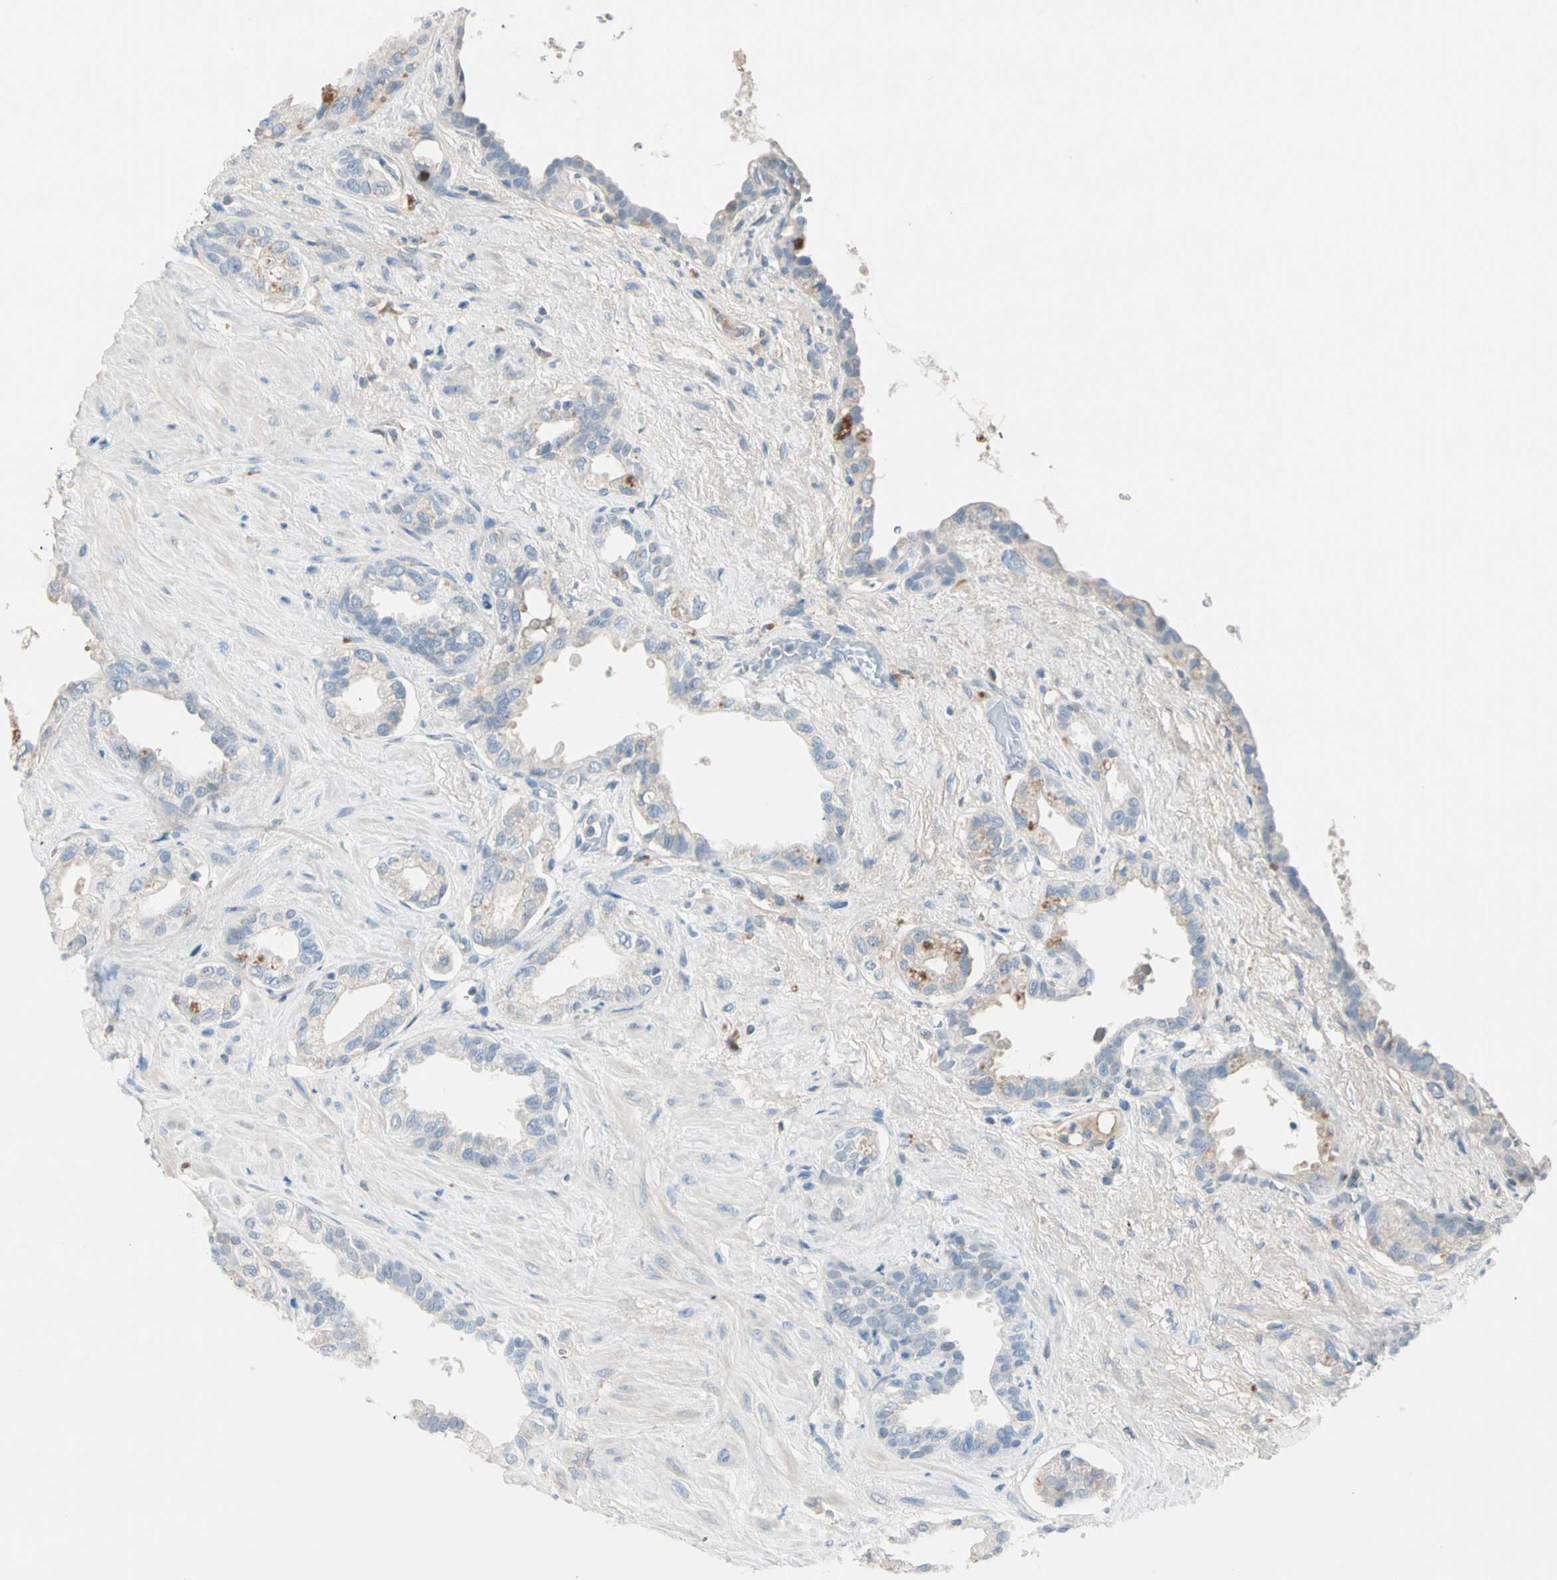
{"staining": {"intensity": "negative", "quantity": "none", "location": "none"}, "tissue": "seminal vesicle", "cell_type": "Glandular cells", "image_type": "normal", "snomed": [{"axis": "morphology", "description": "Normal tissue, NOS"}, {"axis": "topography", "description": "Seminal veicle"}], "caption": "Immunohistochemical staining of normal seminal vesicle exhibits no significant positivity in glandular cells.", "gene": "SERPIND1", "patient": {"sex": "male", "age": 61}}